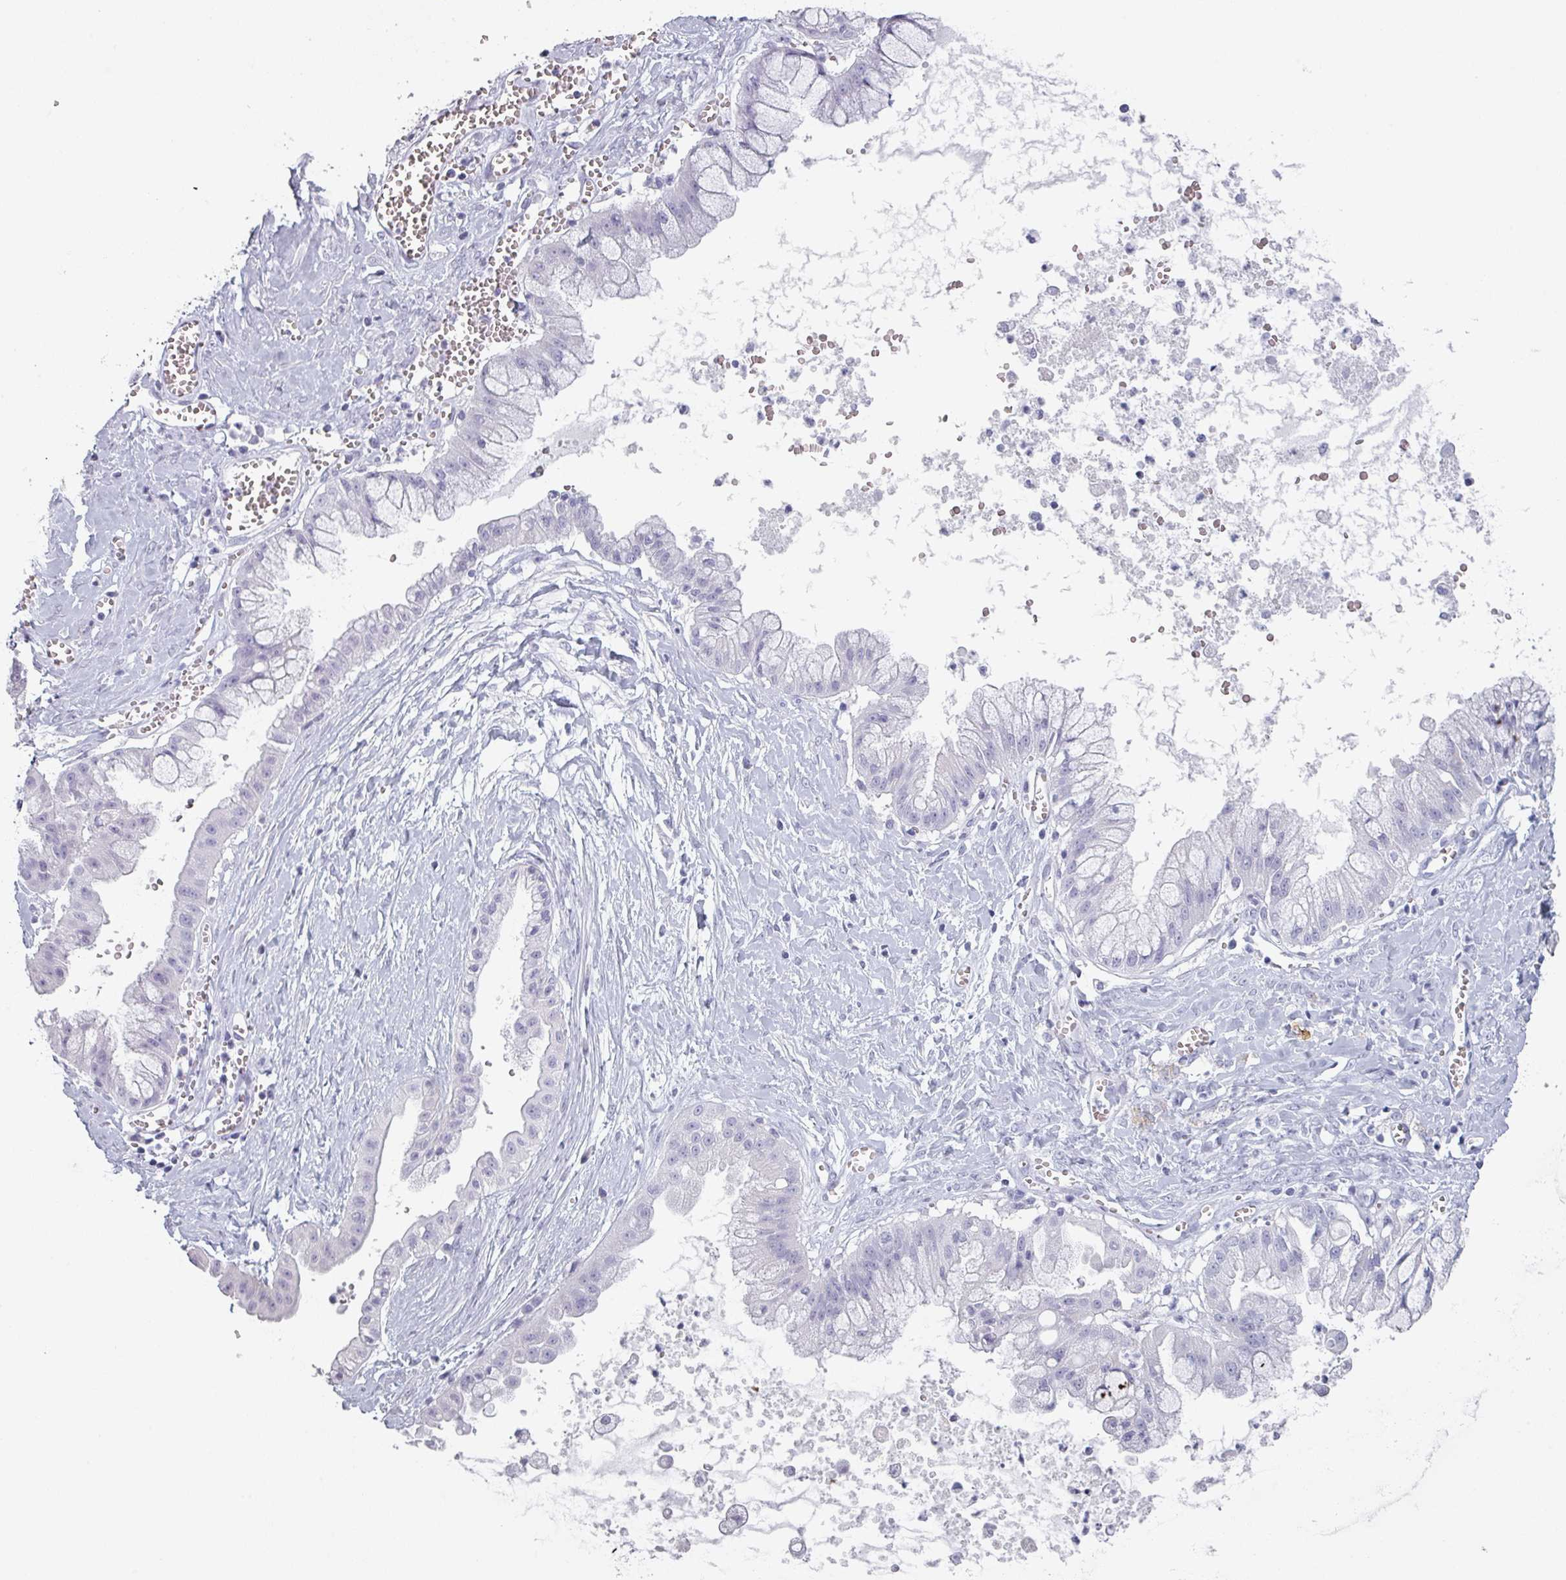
{"staining": {"intensity": "negative", "quantity": "none", "location": "none"}, "tissue": "ovarian cancer", "cell_type": "Tumor cells", "image_type": "cancer", "snomed": [{"axis": "morphology", "description": "Cystadenocarcinoma, mucinous, NOS"}, {"axis": "topography", "description": "Ovary"}], "caption": "This is an IHC histopathology image of mucinous cystadenocarcinoma (ovarian). There is no positivity in tumor cells.", "gene": "SLC35G2", "patient": {"sex": "female", "age": 70}}